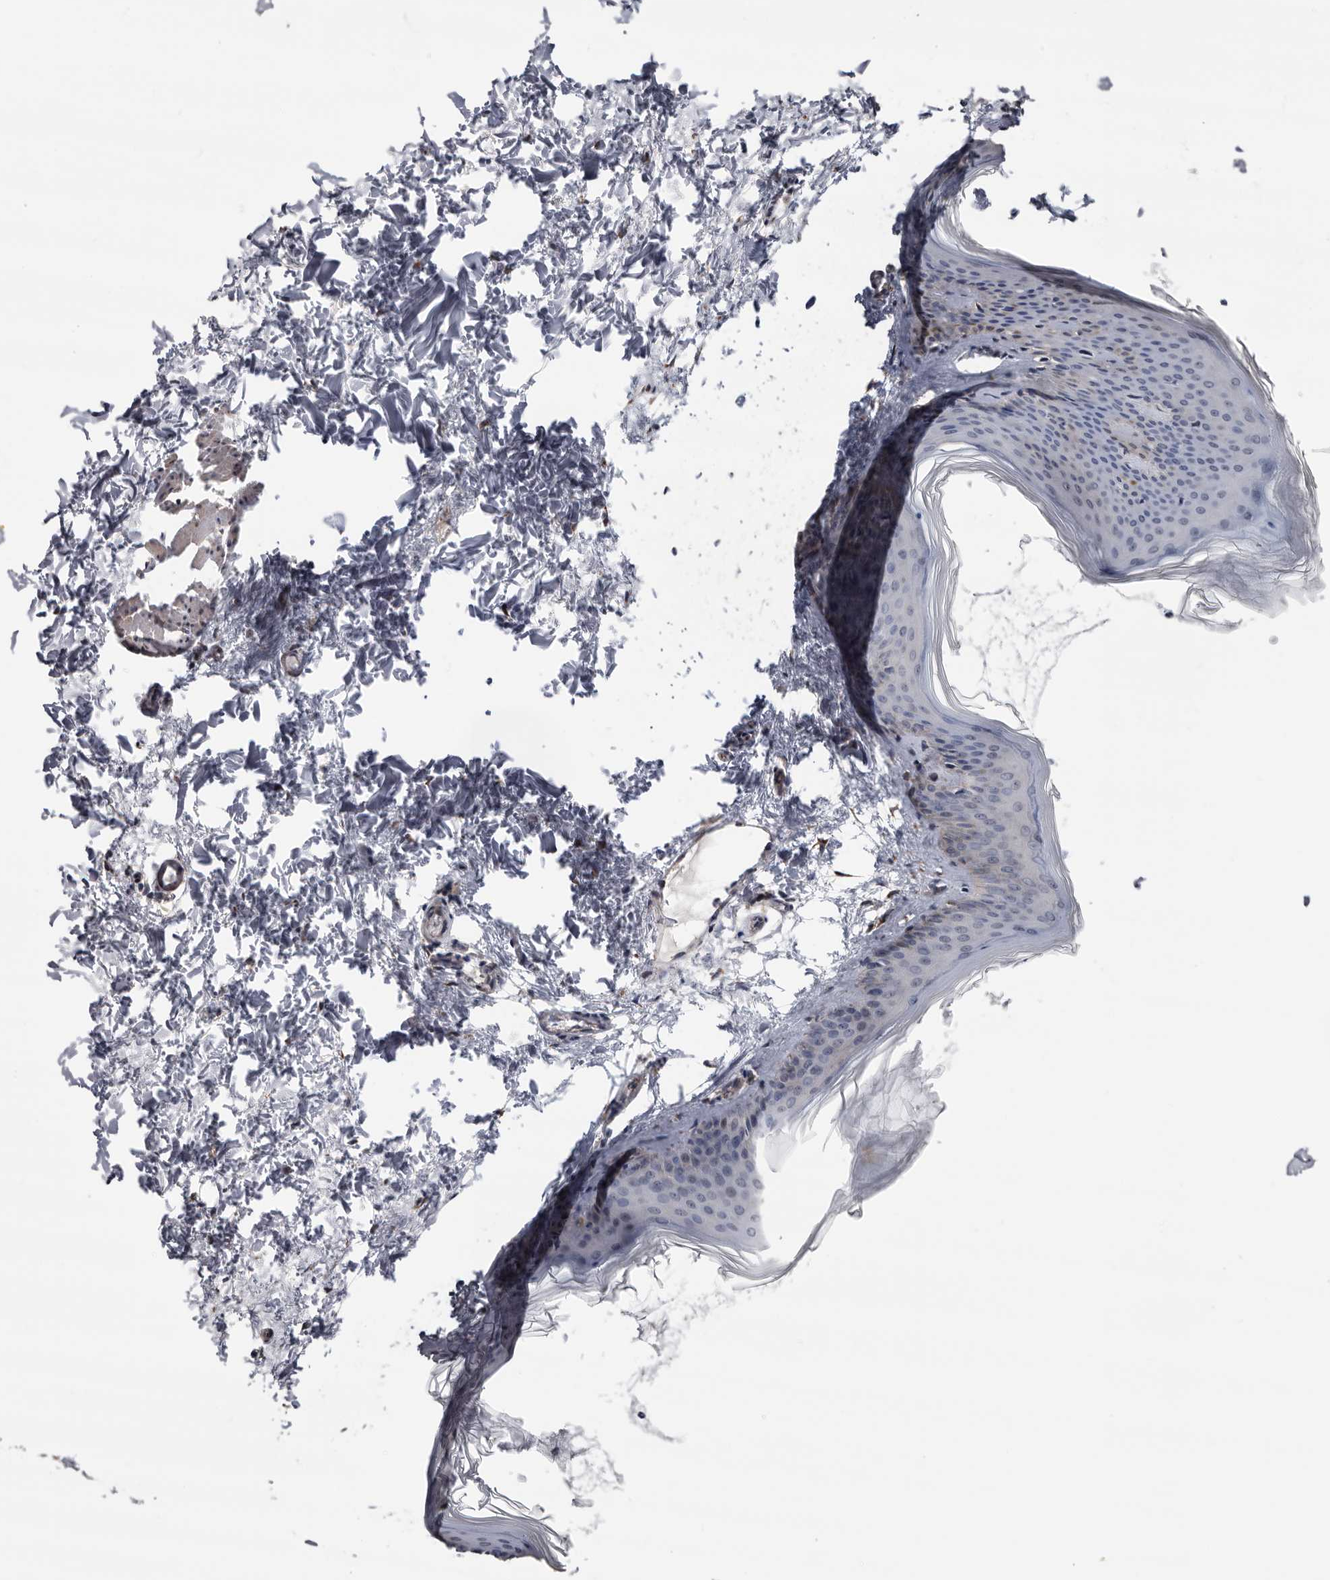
{"staining": {"intensity": "negative", "quantity": "none", "location": "none"}, "tissue": "skin", "cell_type": "Fibroblasts", "image_type": "normal", "snomed": [{"axis": "morphology", "description": "Normal tissue, NOS"}, {"axis": "topography", "description": "Skin"}], "caption": "This is an IHC photomicrograph of benign skin. There is no positivity in fibroblasts.", "gene": "ARMCX2", "patient": {"sex": "female", "age": 27}}